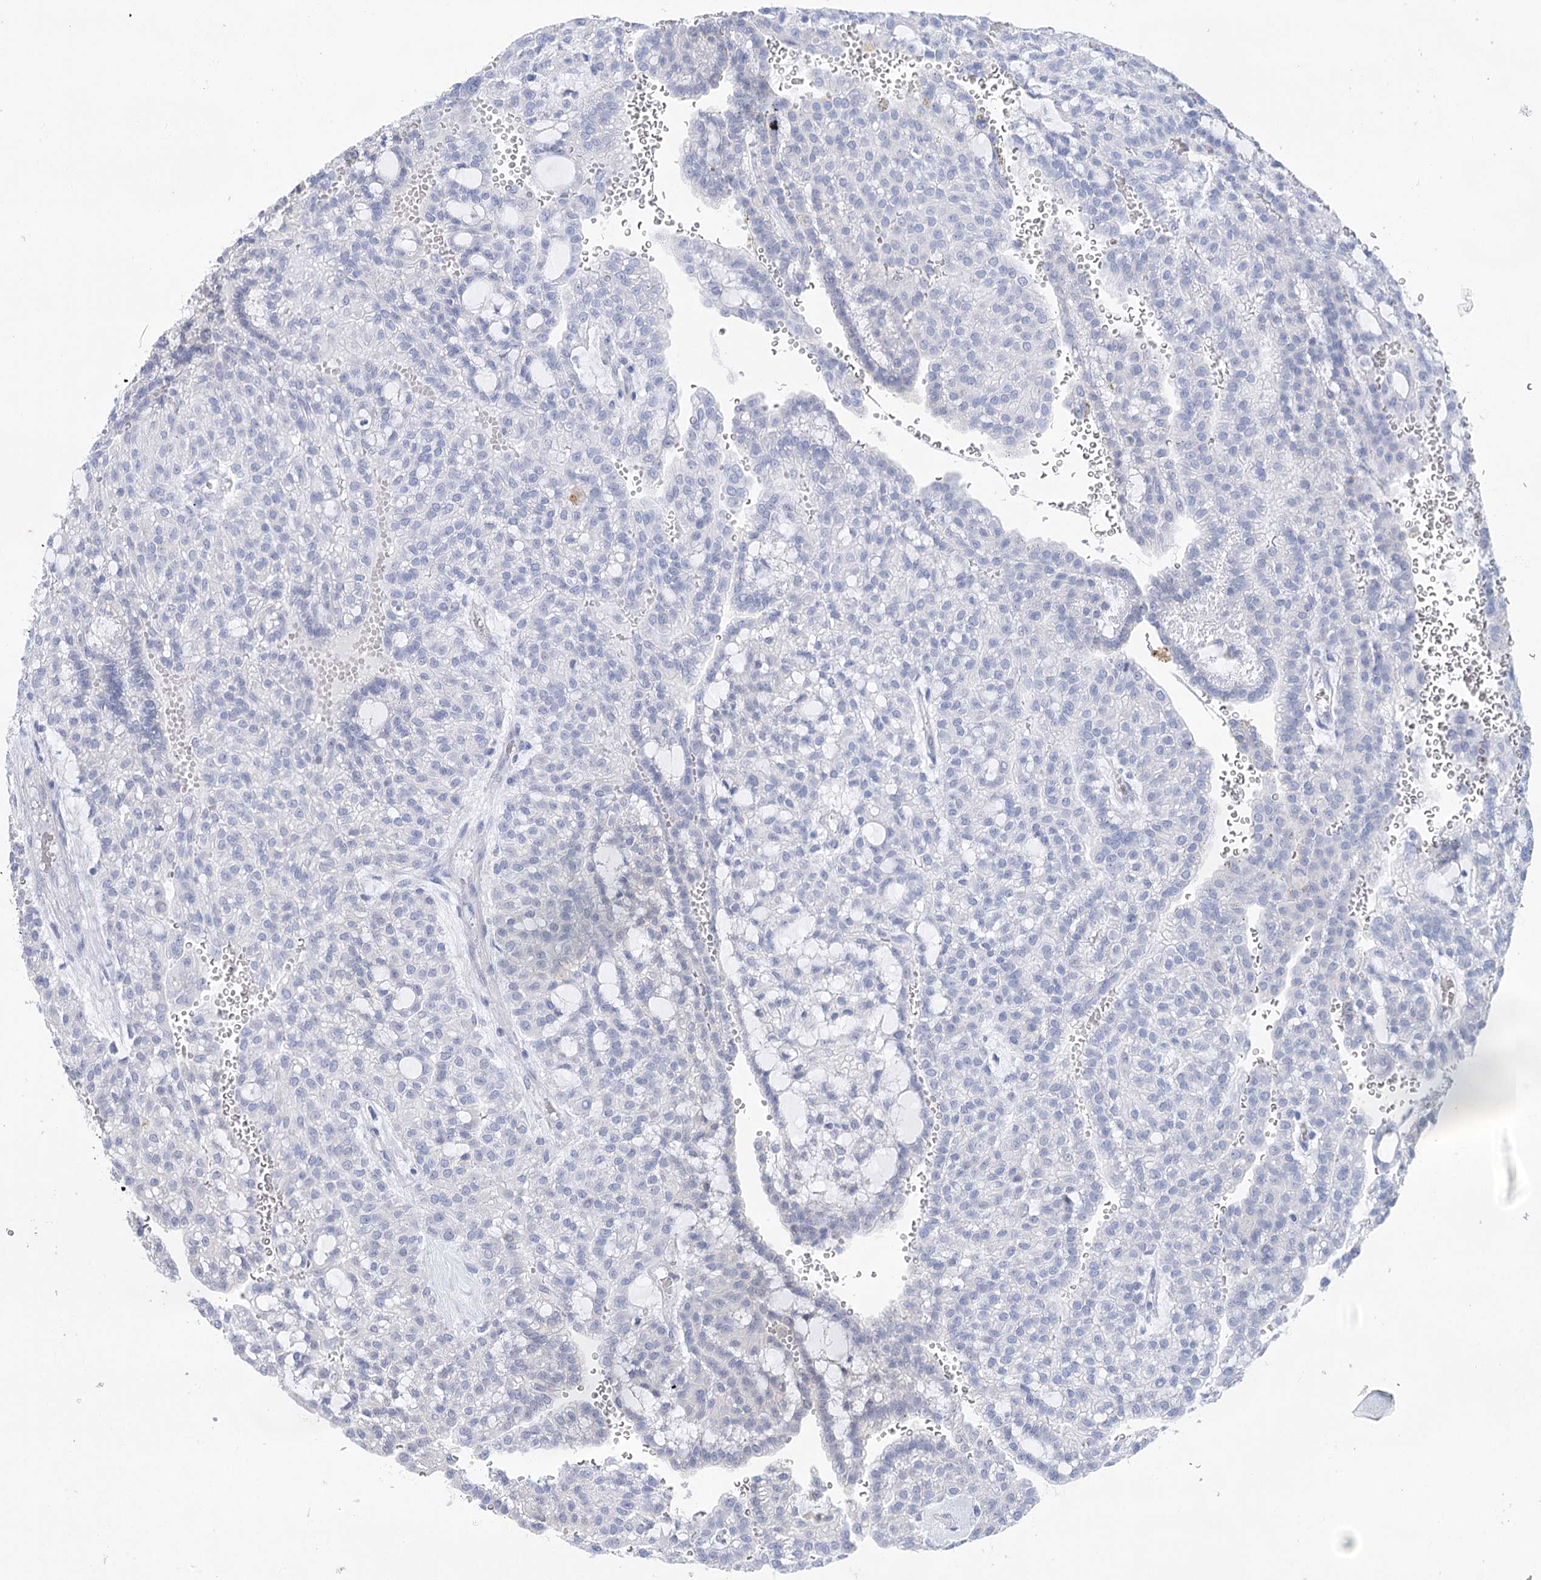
{"staining": {"intensity": "negative", "quantity": "none", "location": "none"}, "tissue": "renal cancer", "cell_type": "Tumor cells", "image_type": "cancer", "snomed": [{"axis": "morphology", "description": "Adenocarcinoma, NOS"}, {"axis": "topography", "description": "Kidney"}], "caption": "Adenocarcinoma (renal) was stained to show a protein in brown. There is no significant positivity in tumor cells. (DAB (3,3'-diaminobenzidine) IHC visualized using brightfield microscopy, high magnification).", "gene": "LALBA", "patient": {"sex": "male", "age": 63}}